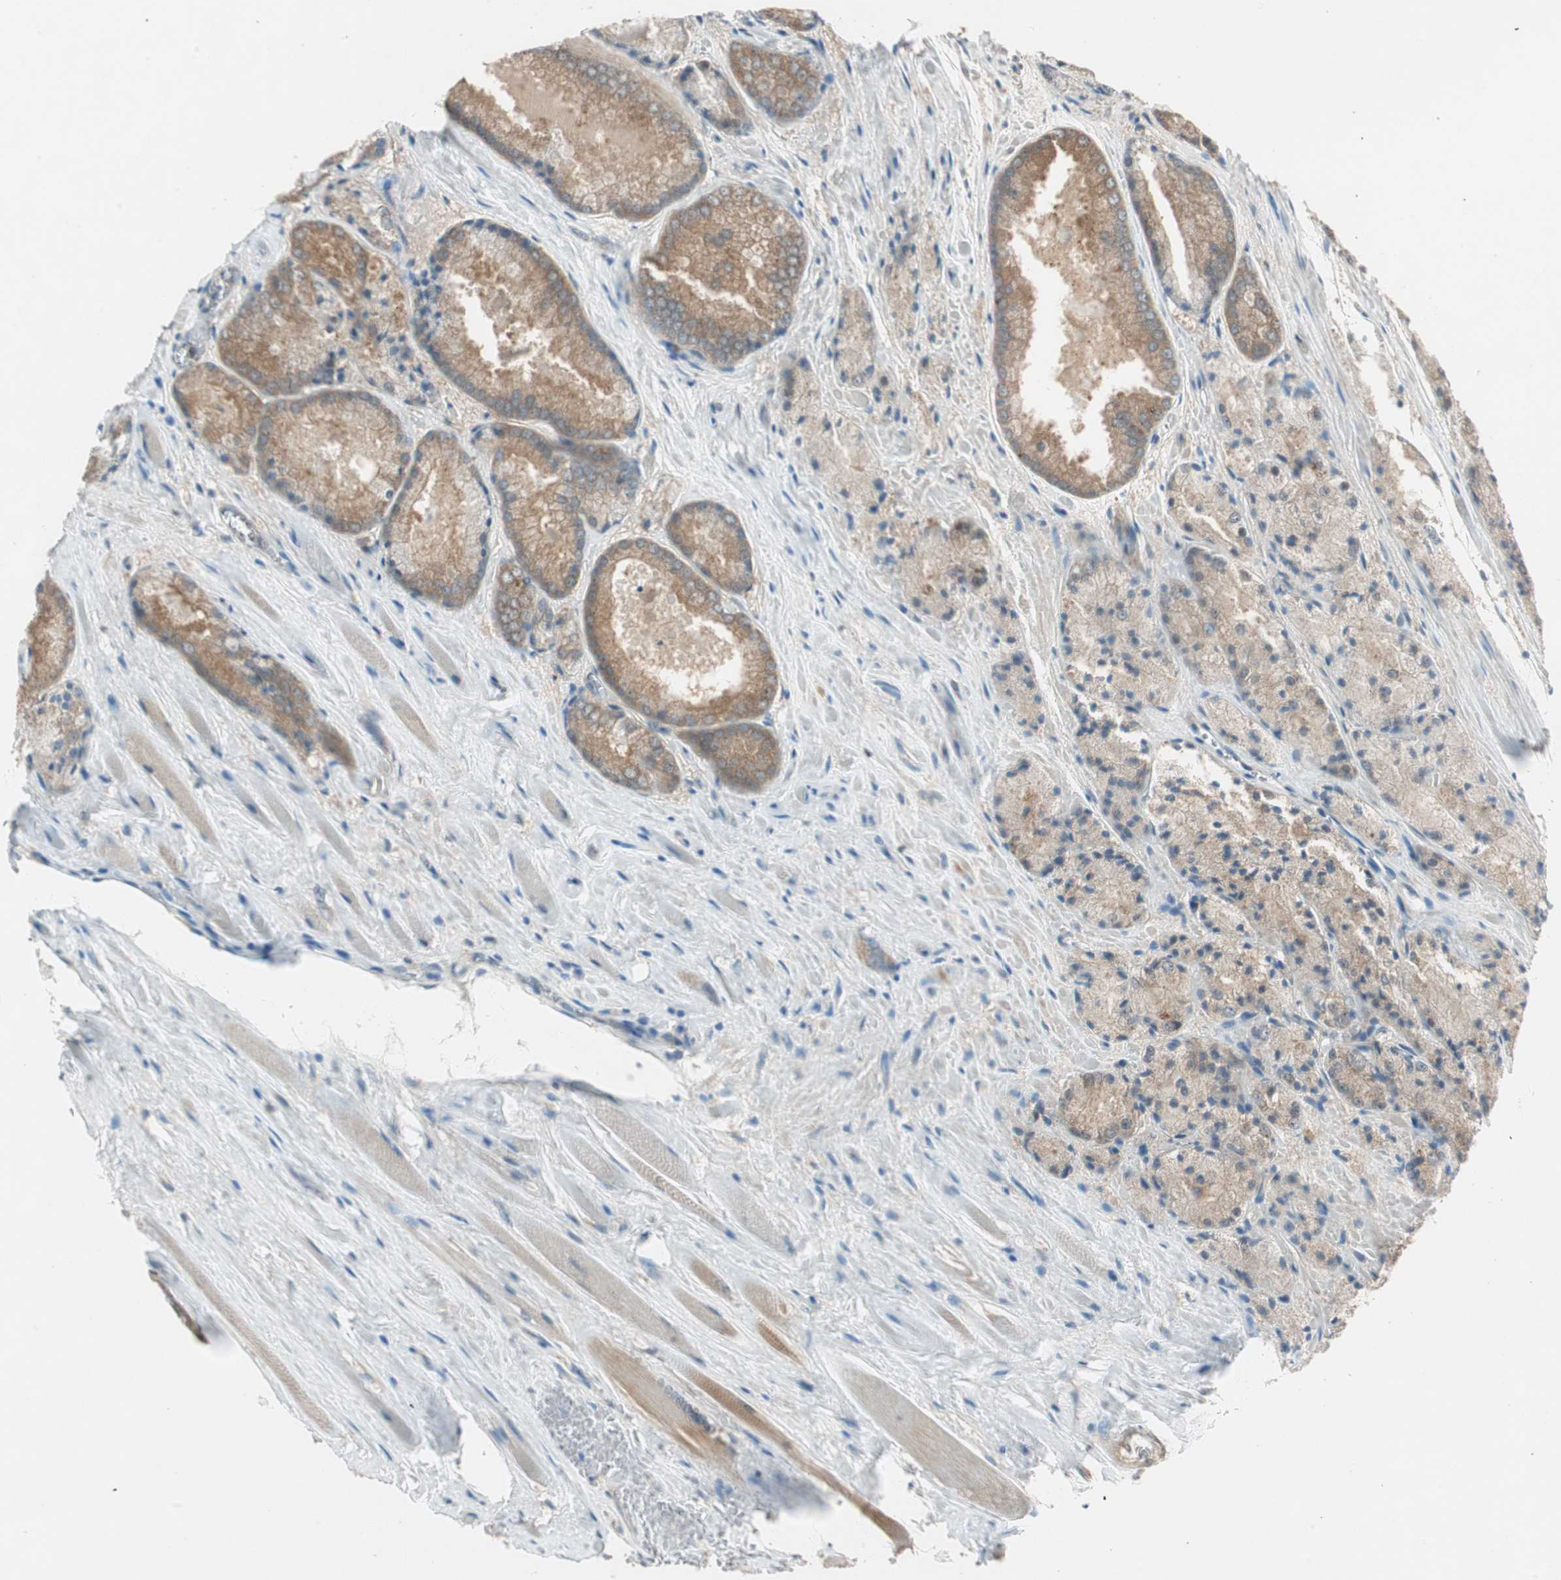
{"staining": {"intensity": "moderate", "quantity": ">75%", "location": "cytoplasmic/membranous"}, "tissue": "prostate cancer", "cell_type": "Tumor cells", "image_type": "cancer", "snomed": [{"axis": "morphology", "description": "Adenocarcinoma, Low grade"}, {"axis": "topography", "description": "Prostate"}], "caption": "High-power microscopy captured an immunohistochemistry (IHC) histopathology image of adenocarcinoma (low-grade) (prostate), revealing moderate cytoplasmic/membranous positivity in about >75% of tumor cells.", "gene": "NCLN", "patient": {"sex": "male", "age": 64}}